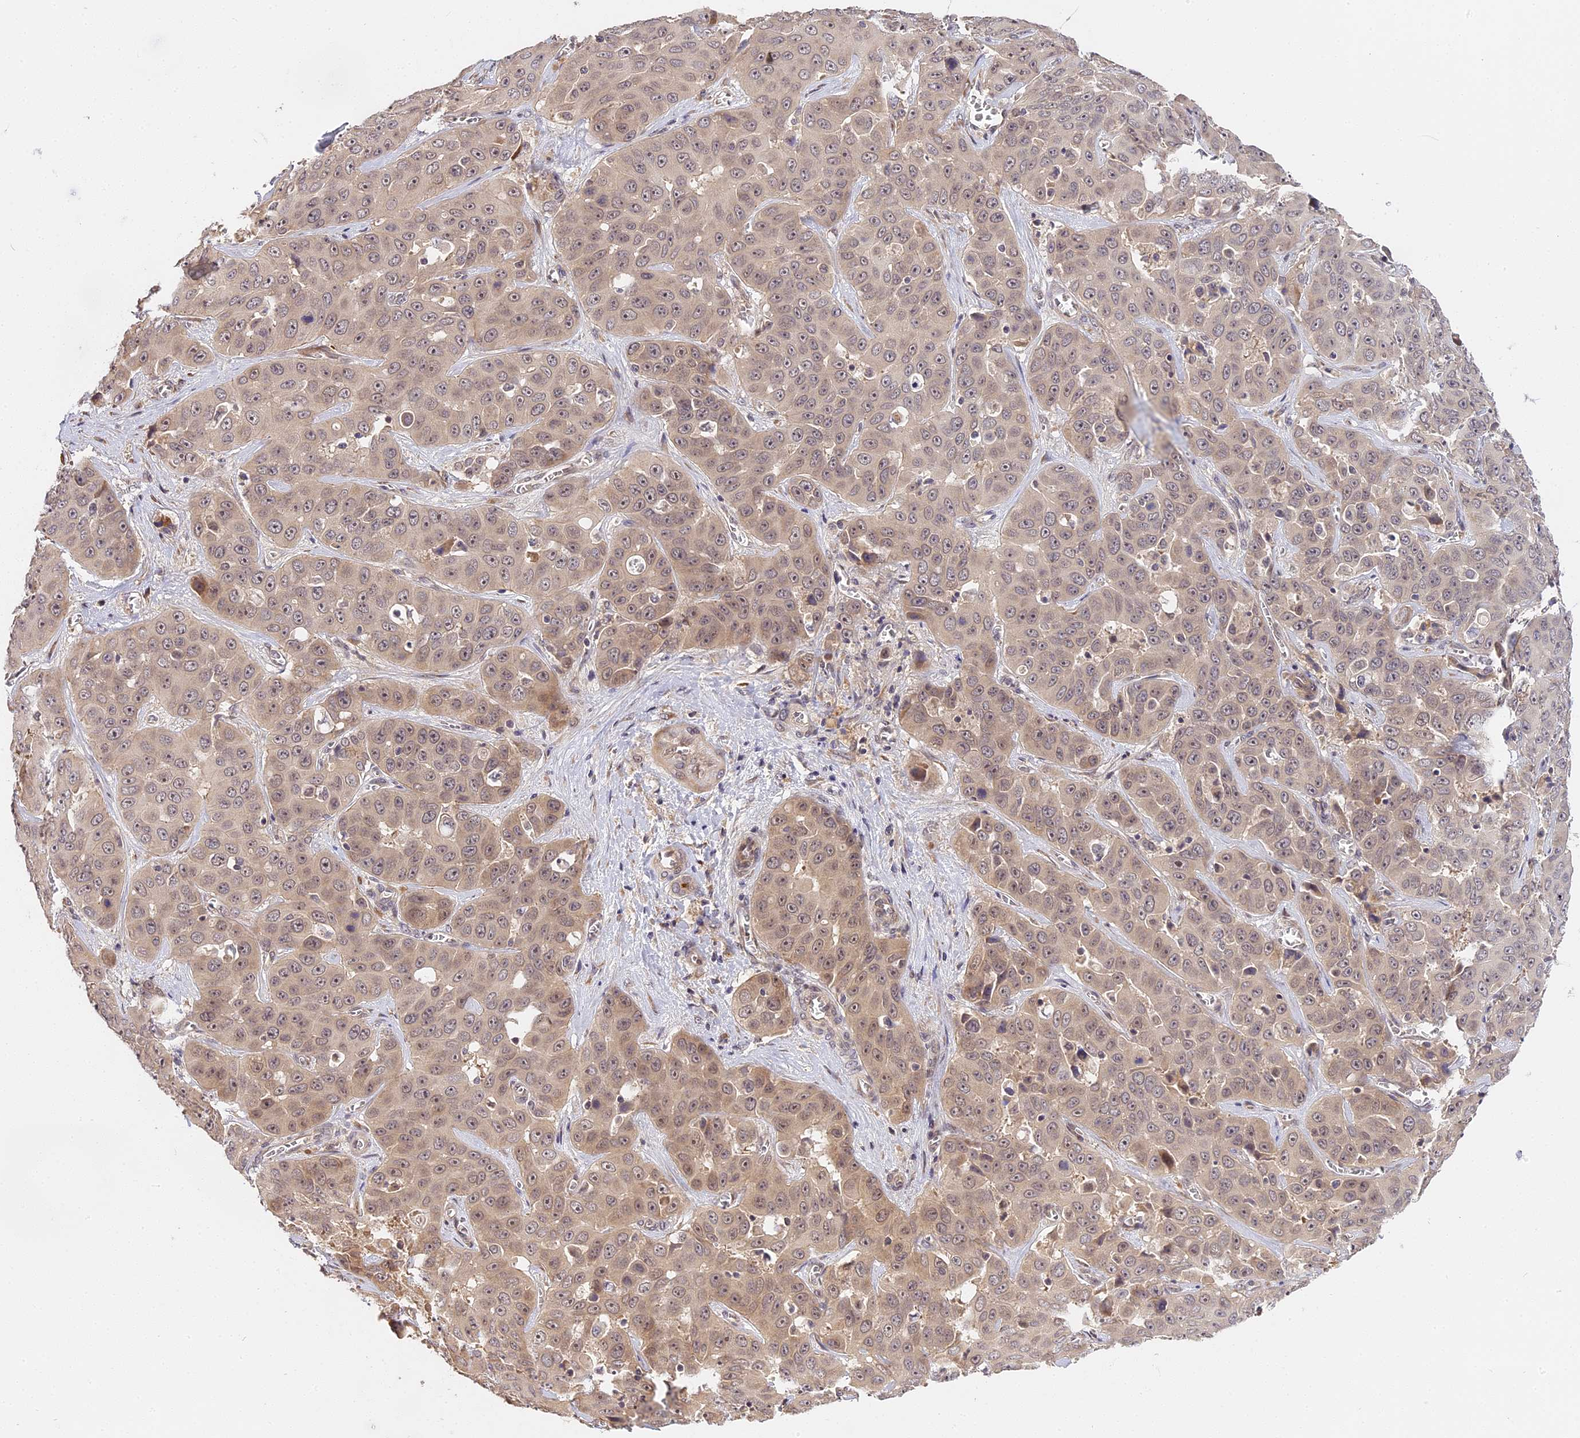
{"staining": {"intensity": "weak", "quantity": "25%-75%", "location": "cytoplasmic/membranous,nuclear"}, "tissue": "liver cancer", "cell_type": "Tumor cells", "image_type": "cancer", "snomed": [{"axis": "morphology", "description": "Cholangiocarcinoma"}, {"axis": "topography", "description": "Liver"}], "caption": "Tumor cells display low levels of weak cytoplasmic/membranous and nuclear staining in about 25%-75% of cells in human cholangiocarcinoma (liver).", "gene": "IMPACT", "patient": {"sex": "female", "age": 52}}